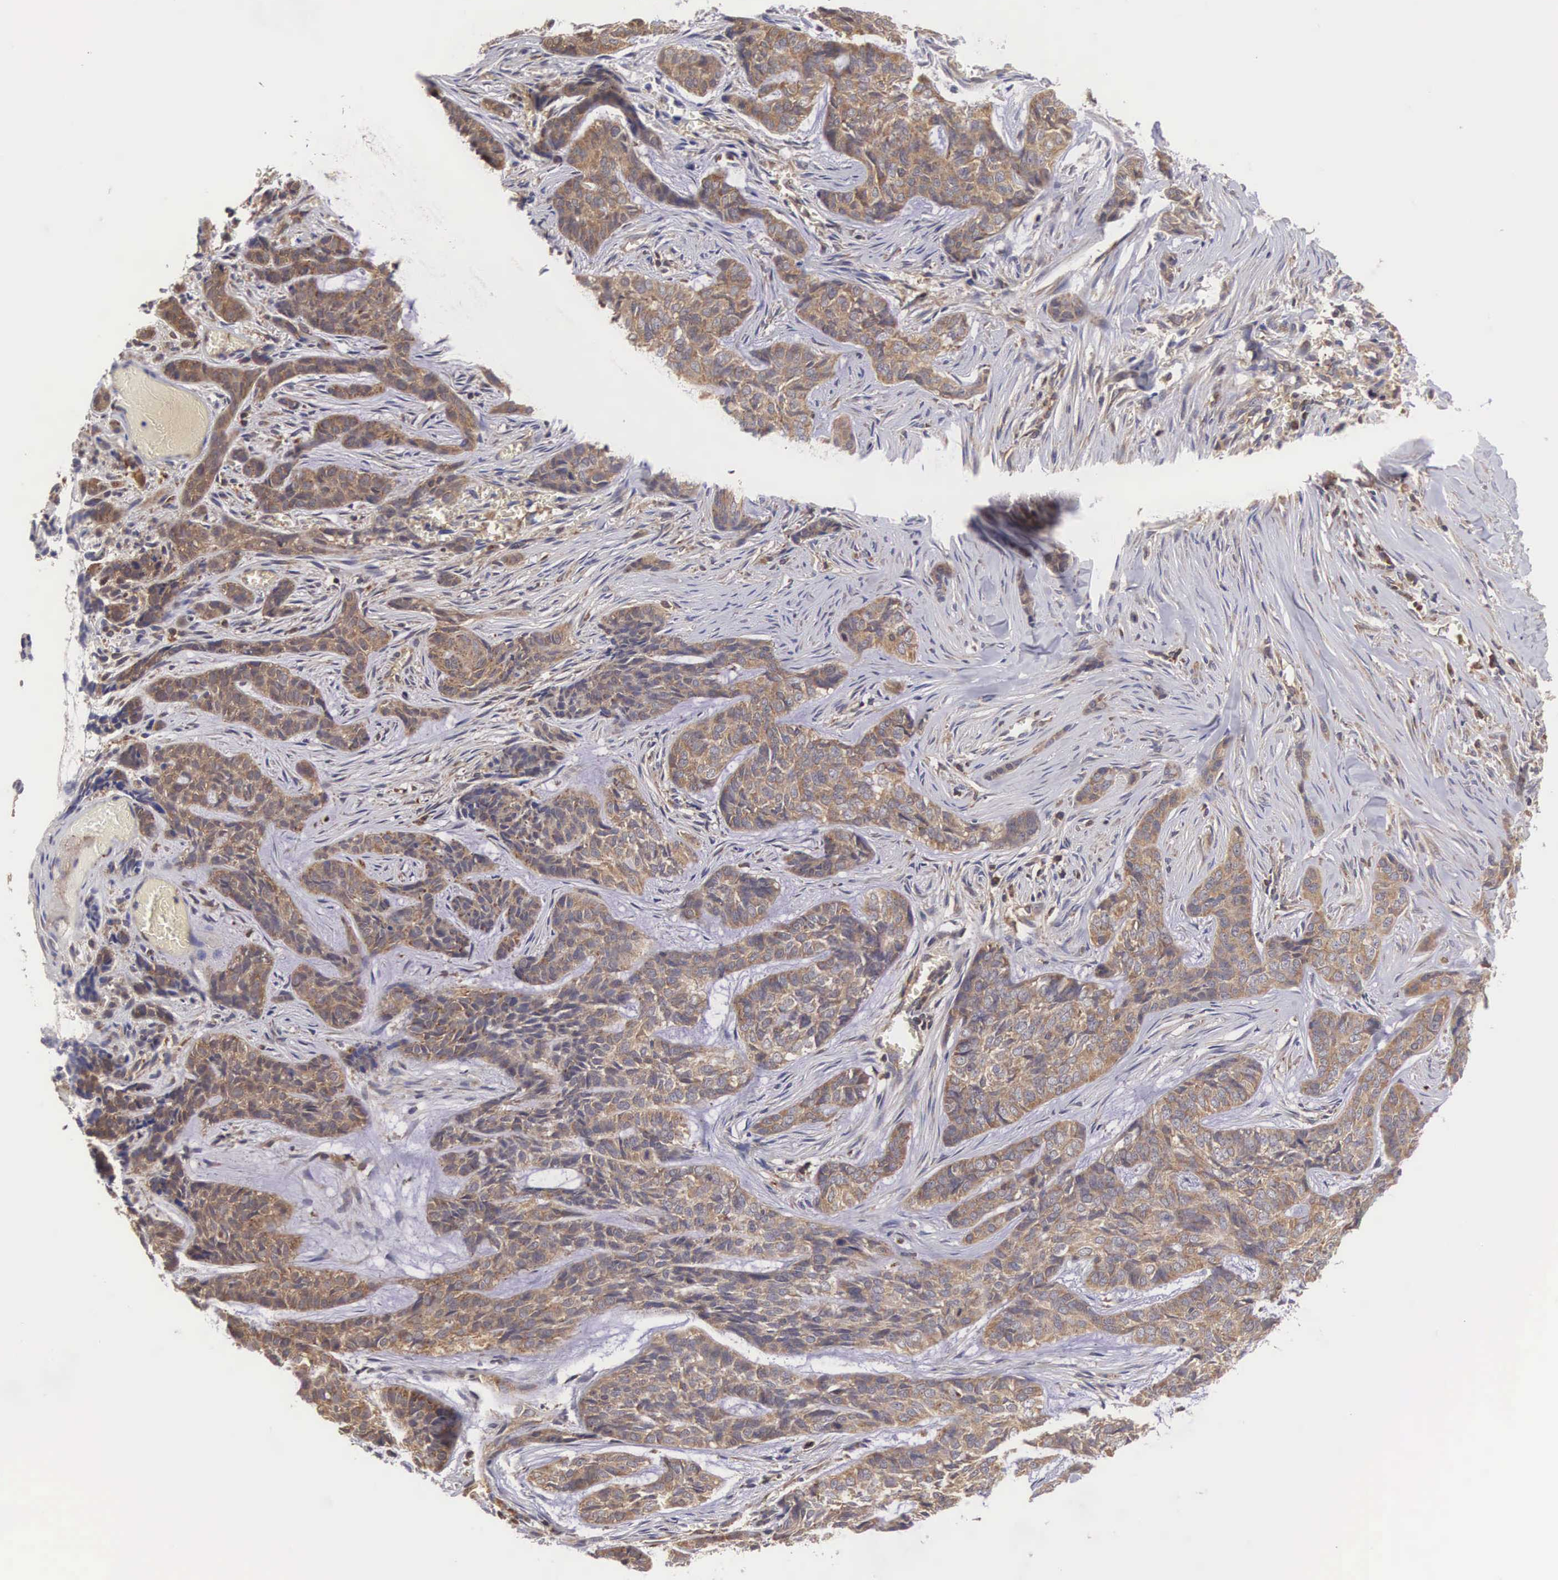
{"staining": {"intensity": "moderate", "quantity": ">75%", "location": "cytoplasmic/membranous"}, "tissue": "skin cancer", "cell_type": "Tumor cells", "image_type": "cancer", "snomed": [{"axis": "morphology", "description": "Normal tissue, NOS"}, {"axis": "morphology", "description": "Basal cell carcinoma"}, {"axis": "topography", "description": "Skin"}], "caption": "About >75% of tumor cells in skin basal cell carcinoma show moderate cytoplasmic/membranous protein positivity as visualized by brown immunohistochemical staining.", "gene": "DHRS1", "patient": {"sex": "female", "age": 65}}